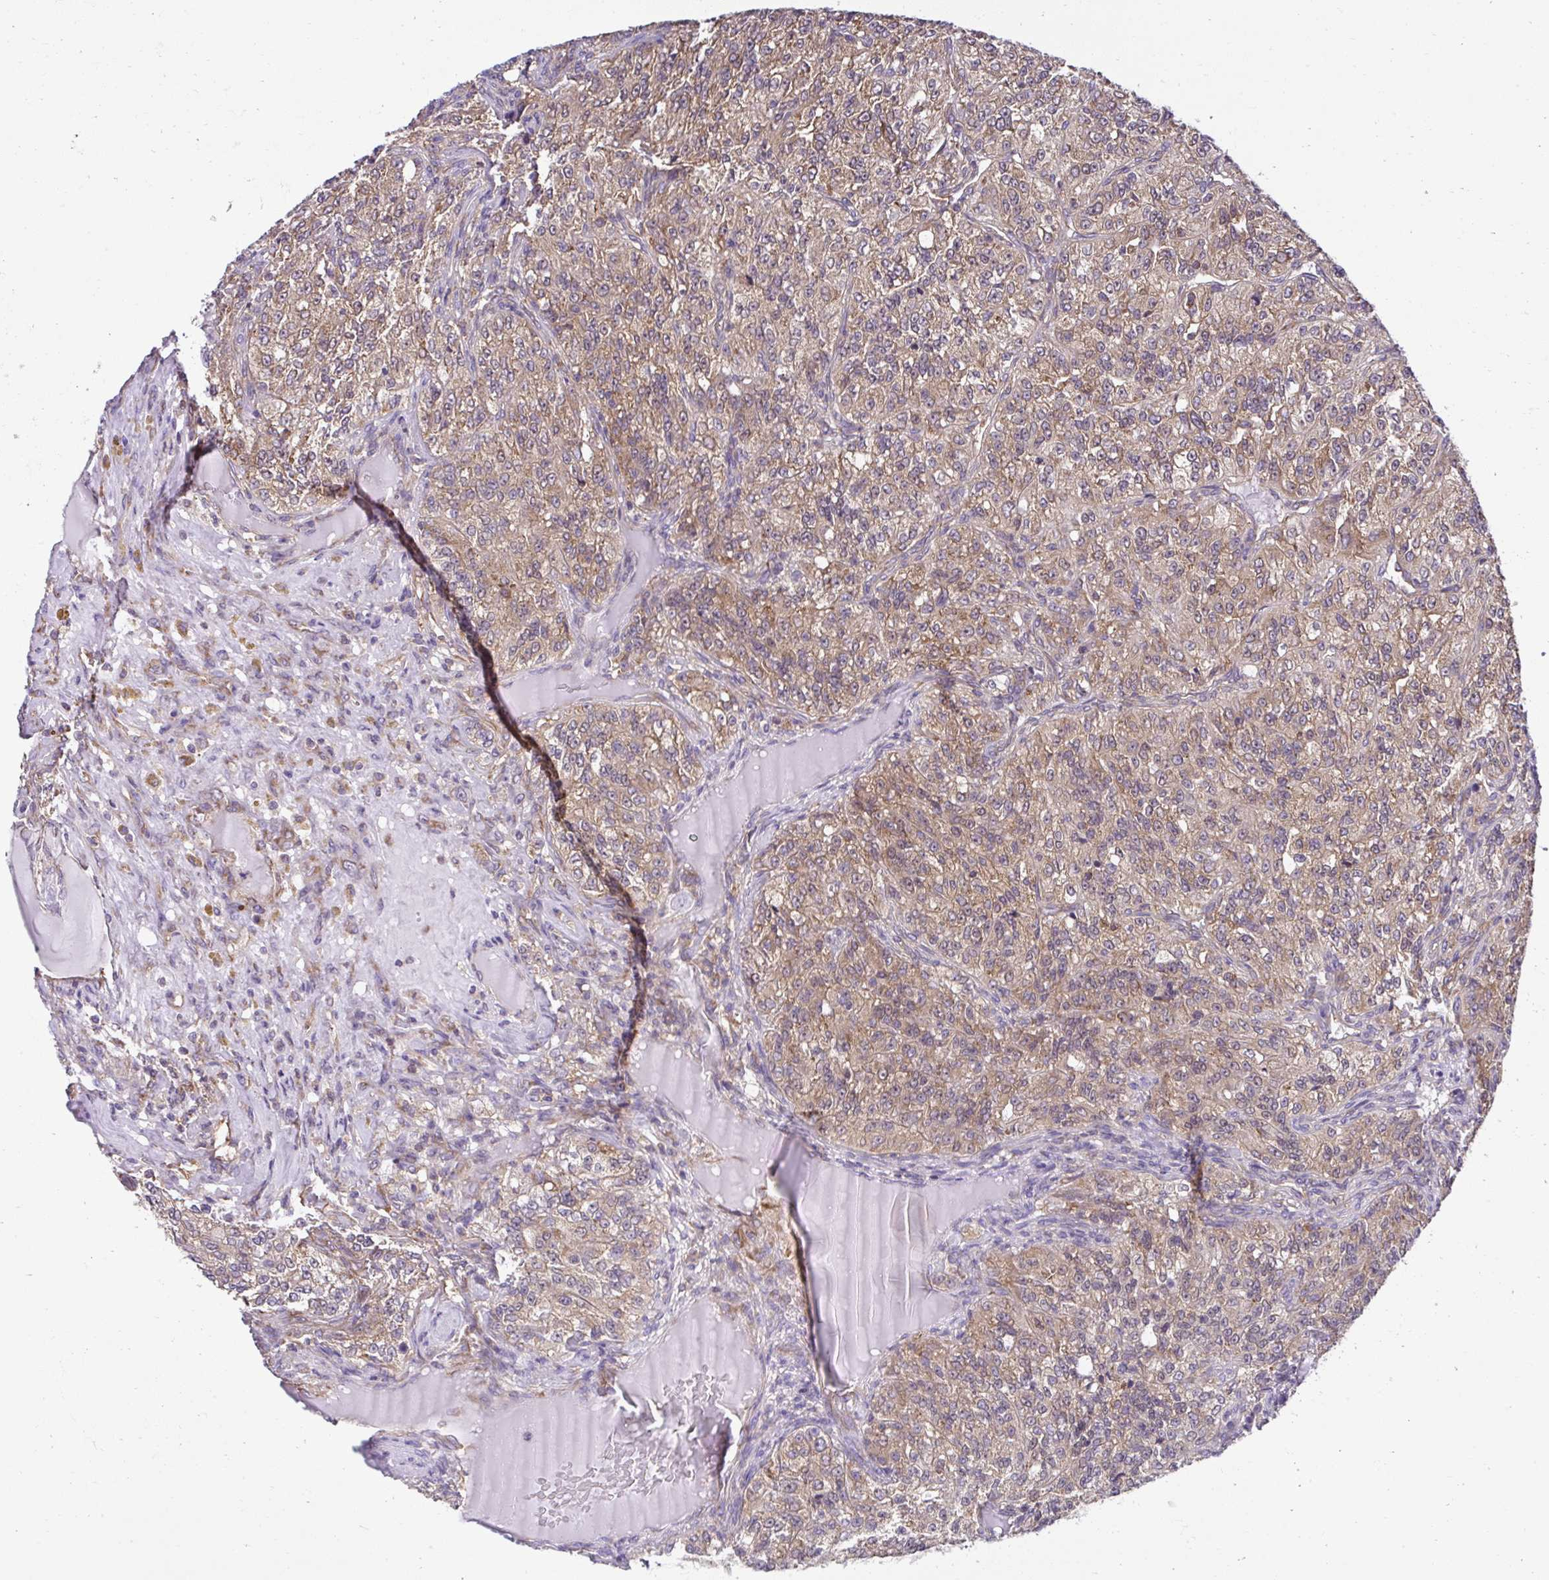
{"staining": {"intensity": "moderate", "quantity": ">75%", "location": "cytoplasmic/membranous"}, "tissue": "renal cancer", "cell_type": "Tumor cells", "image_type": "cancer", "snomed": [{"axis": "morphology", "description": "Adenocarcinoma, NOS"}, {"axis": "topography", "description": "Kidney"}], "caption": "Immunohistochemical staining of human renal cancer exhibits moderate cytoplasmic/membranous protein staining in about >75% of tumor cells.", "gene": "RPS7", "patient": {"sex": "female", "age": 63}}